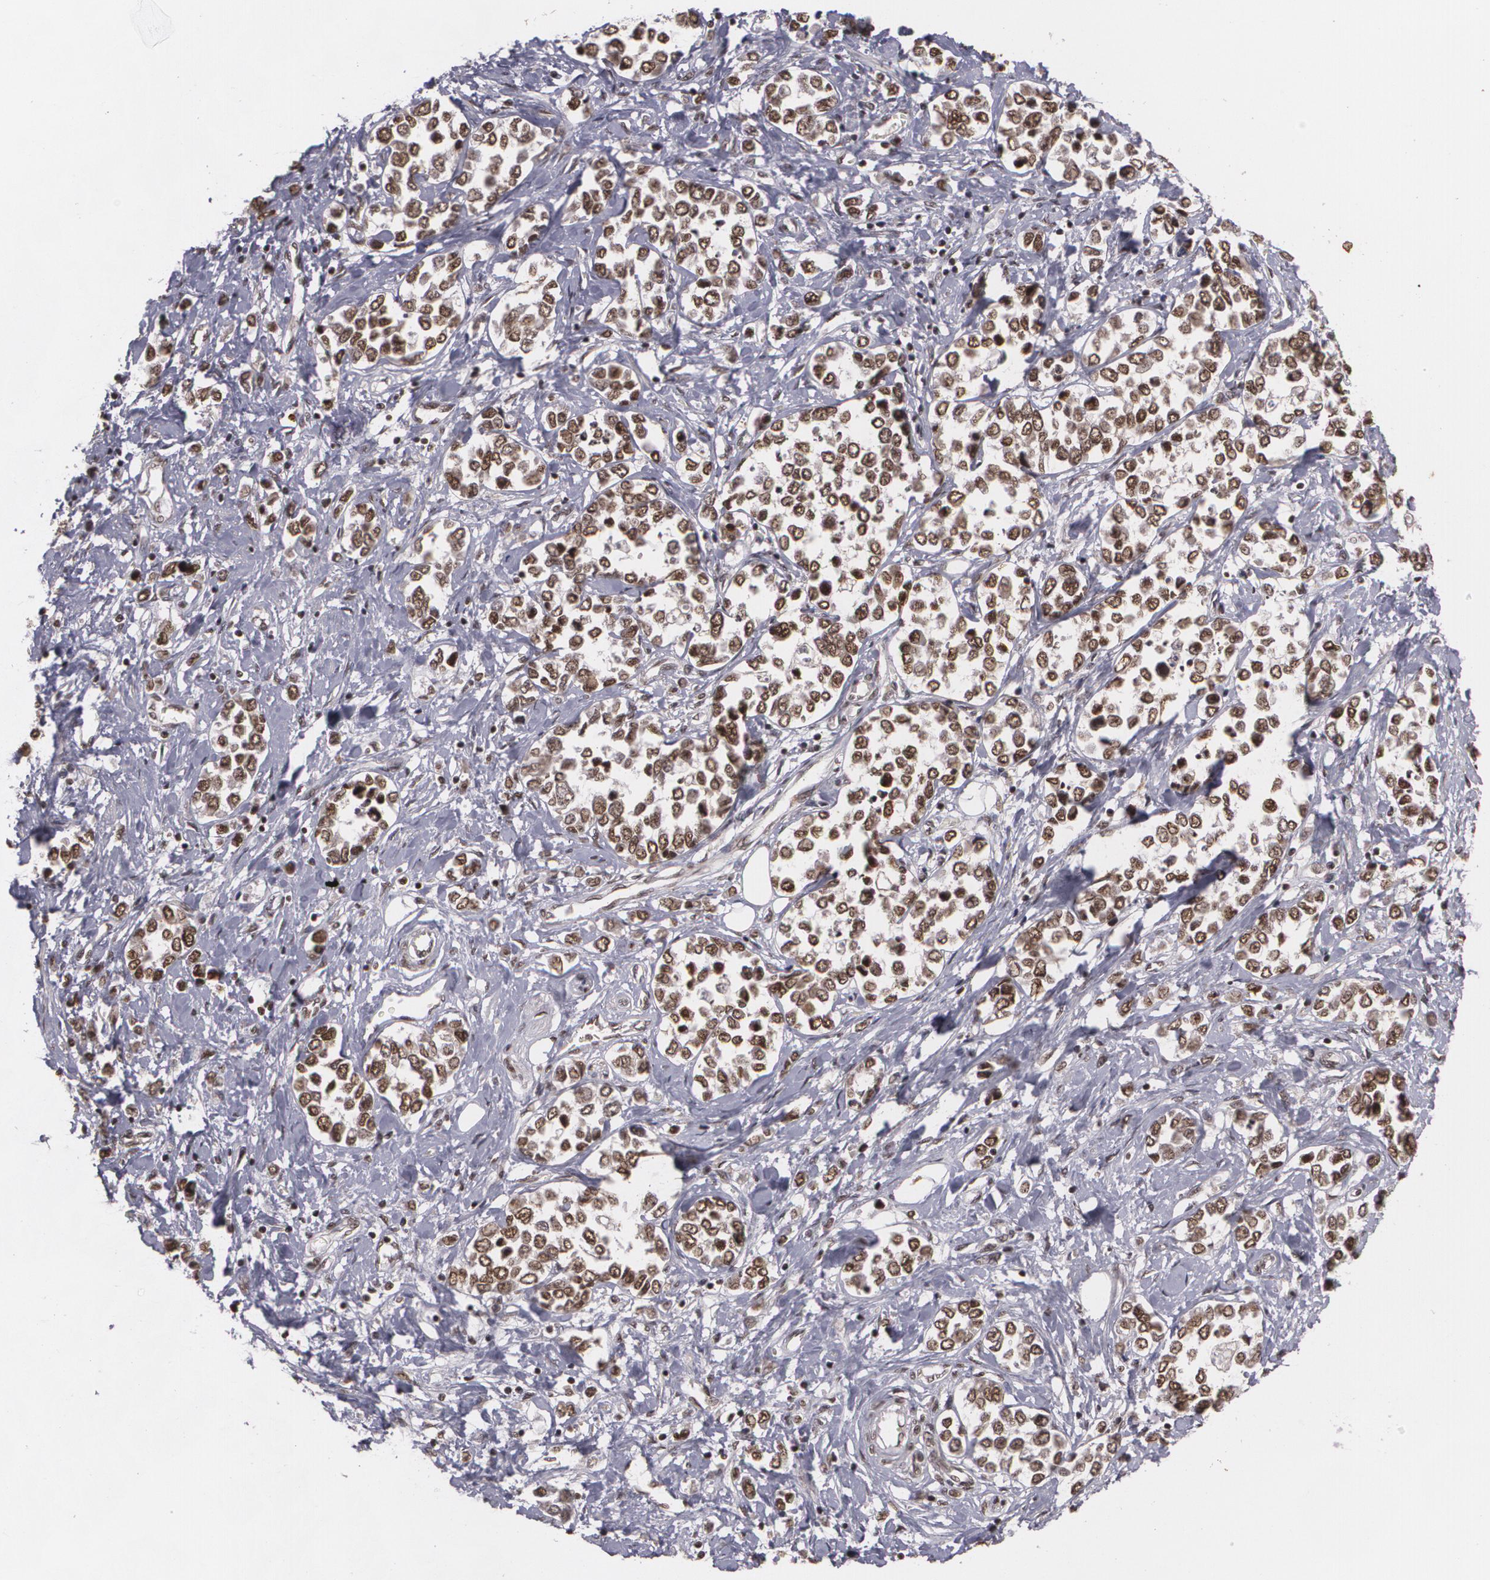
{"staining": {"intensity": "moderate", "quantity": ">75%", "location": "nuclear"}, "tissue": "stomach cancer", "cell_type": "Tumor cells", "image_type": "cancer", "snomed": [{"axis": "morphology", "description": "Adenocarcinoma, NOS"}, {"axis": "topography", "description": "Stomach, upper"}], "caption": "IHC of stomach adenocarcinoma displays medium levels of moderate nuclear staining in approximately >75% of tumor cells. (Stains: DAB in brown, nuclei in blue, Microscopy: brightfield microscopy at high magnification).", "gene": "RXRB", "patient": {"sex": "male", "age": 76}}